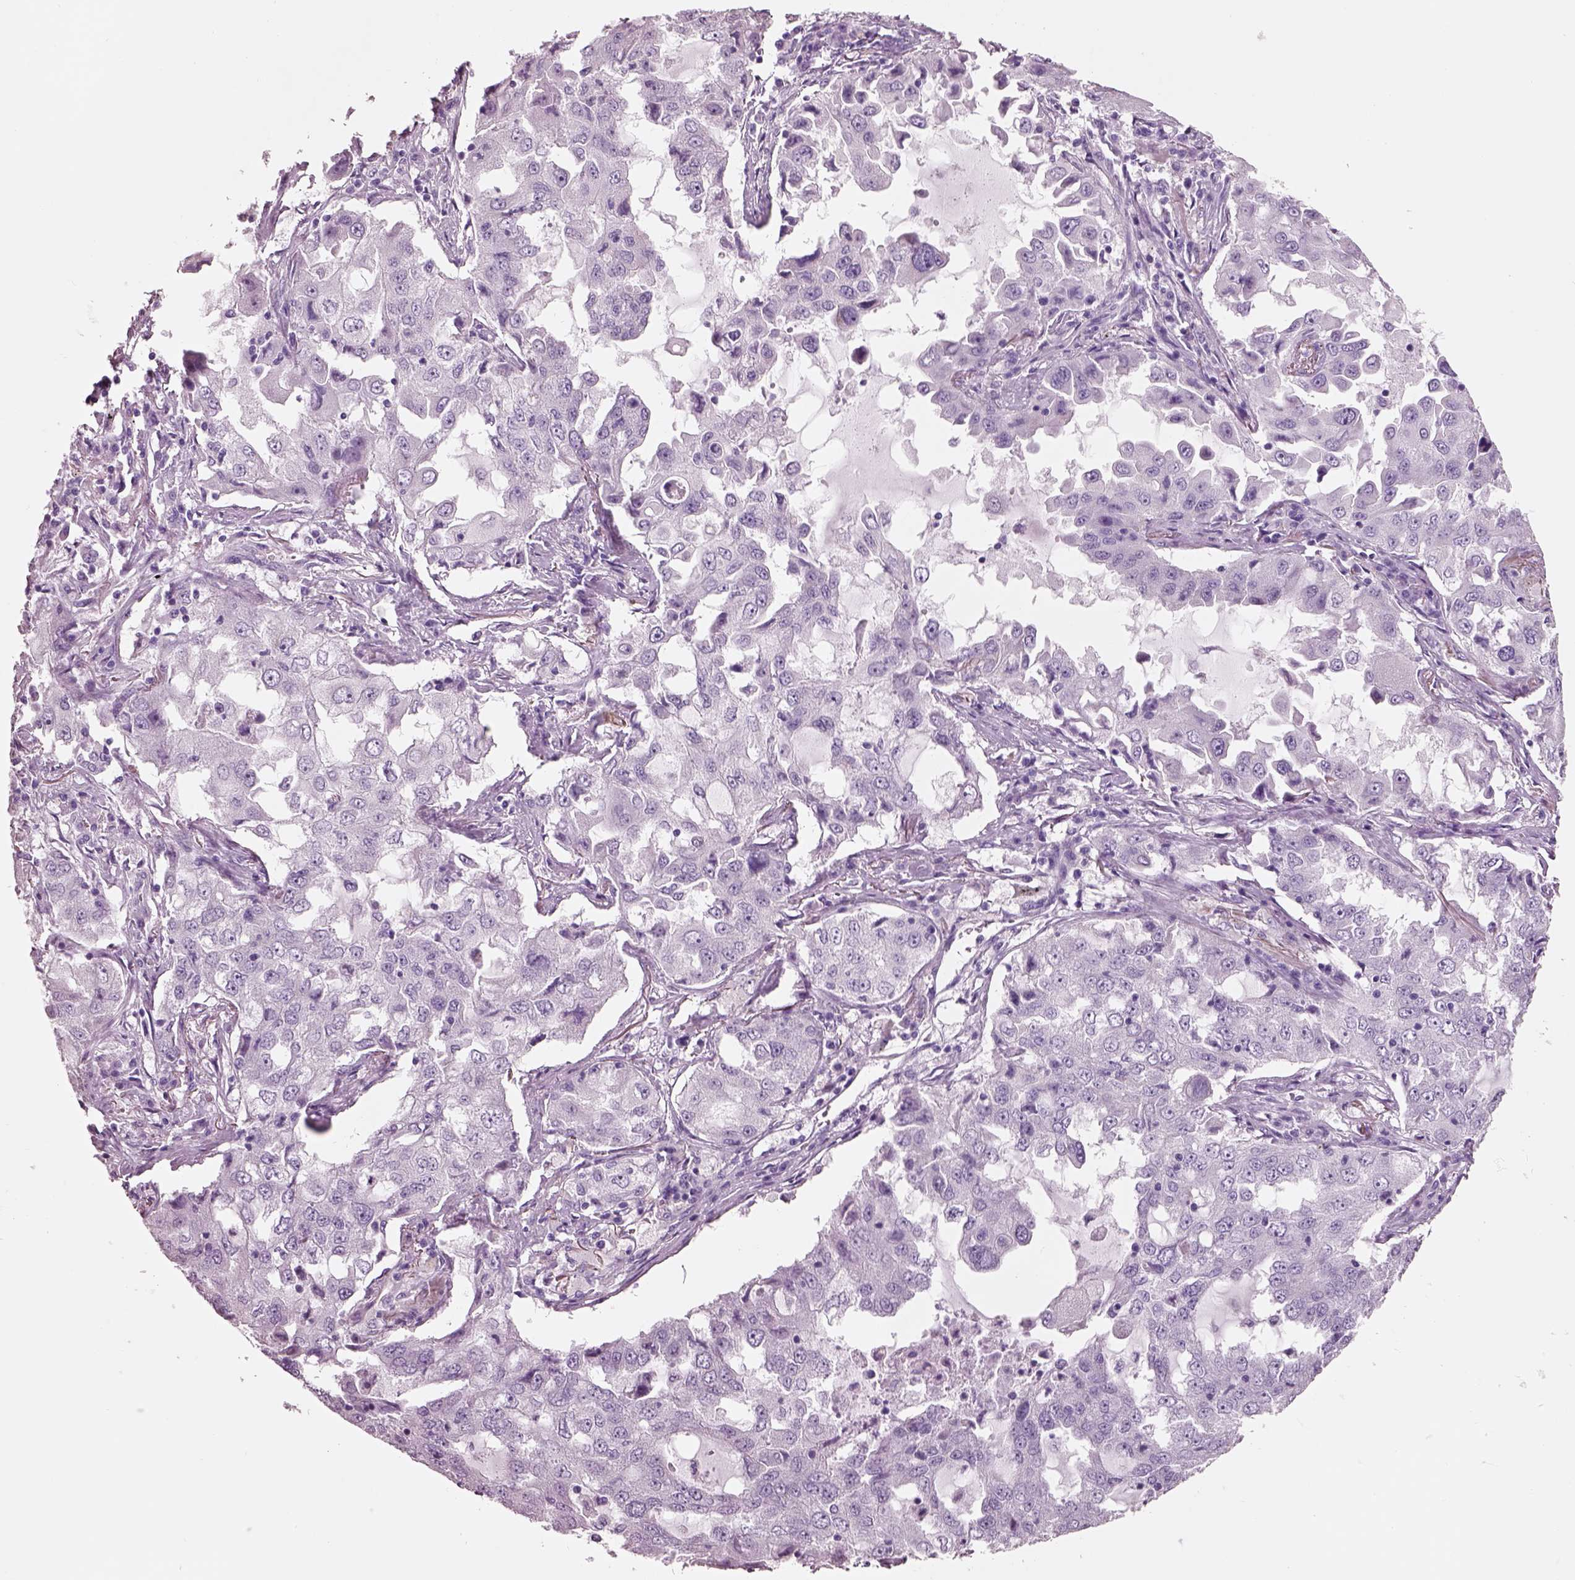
{"staining": {"intensity": "negative", "quantity": "none", "location": "none"}, "tissue": "lung cancer", "cell_type": "Tumor cells", "image_type": "cancer", "snomed": [{"axis": "morphology", "description": "Adenocarcinoma, NOS"}, {"axis": "topography", "description": "Lung"}], "caption": "Immunohistochemistry (IHC) photomicrograph of human adenocarcinoma (lung) stained for a protein (brown), which exhibits no staining in tumor cells. (DAB IHC visualized using brightfield microscopy, high magnification).", "gene": "PNOC", "patient": {"sex": "female", "age": 61}}